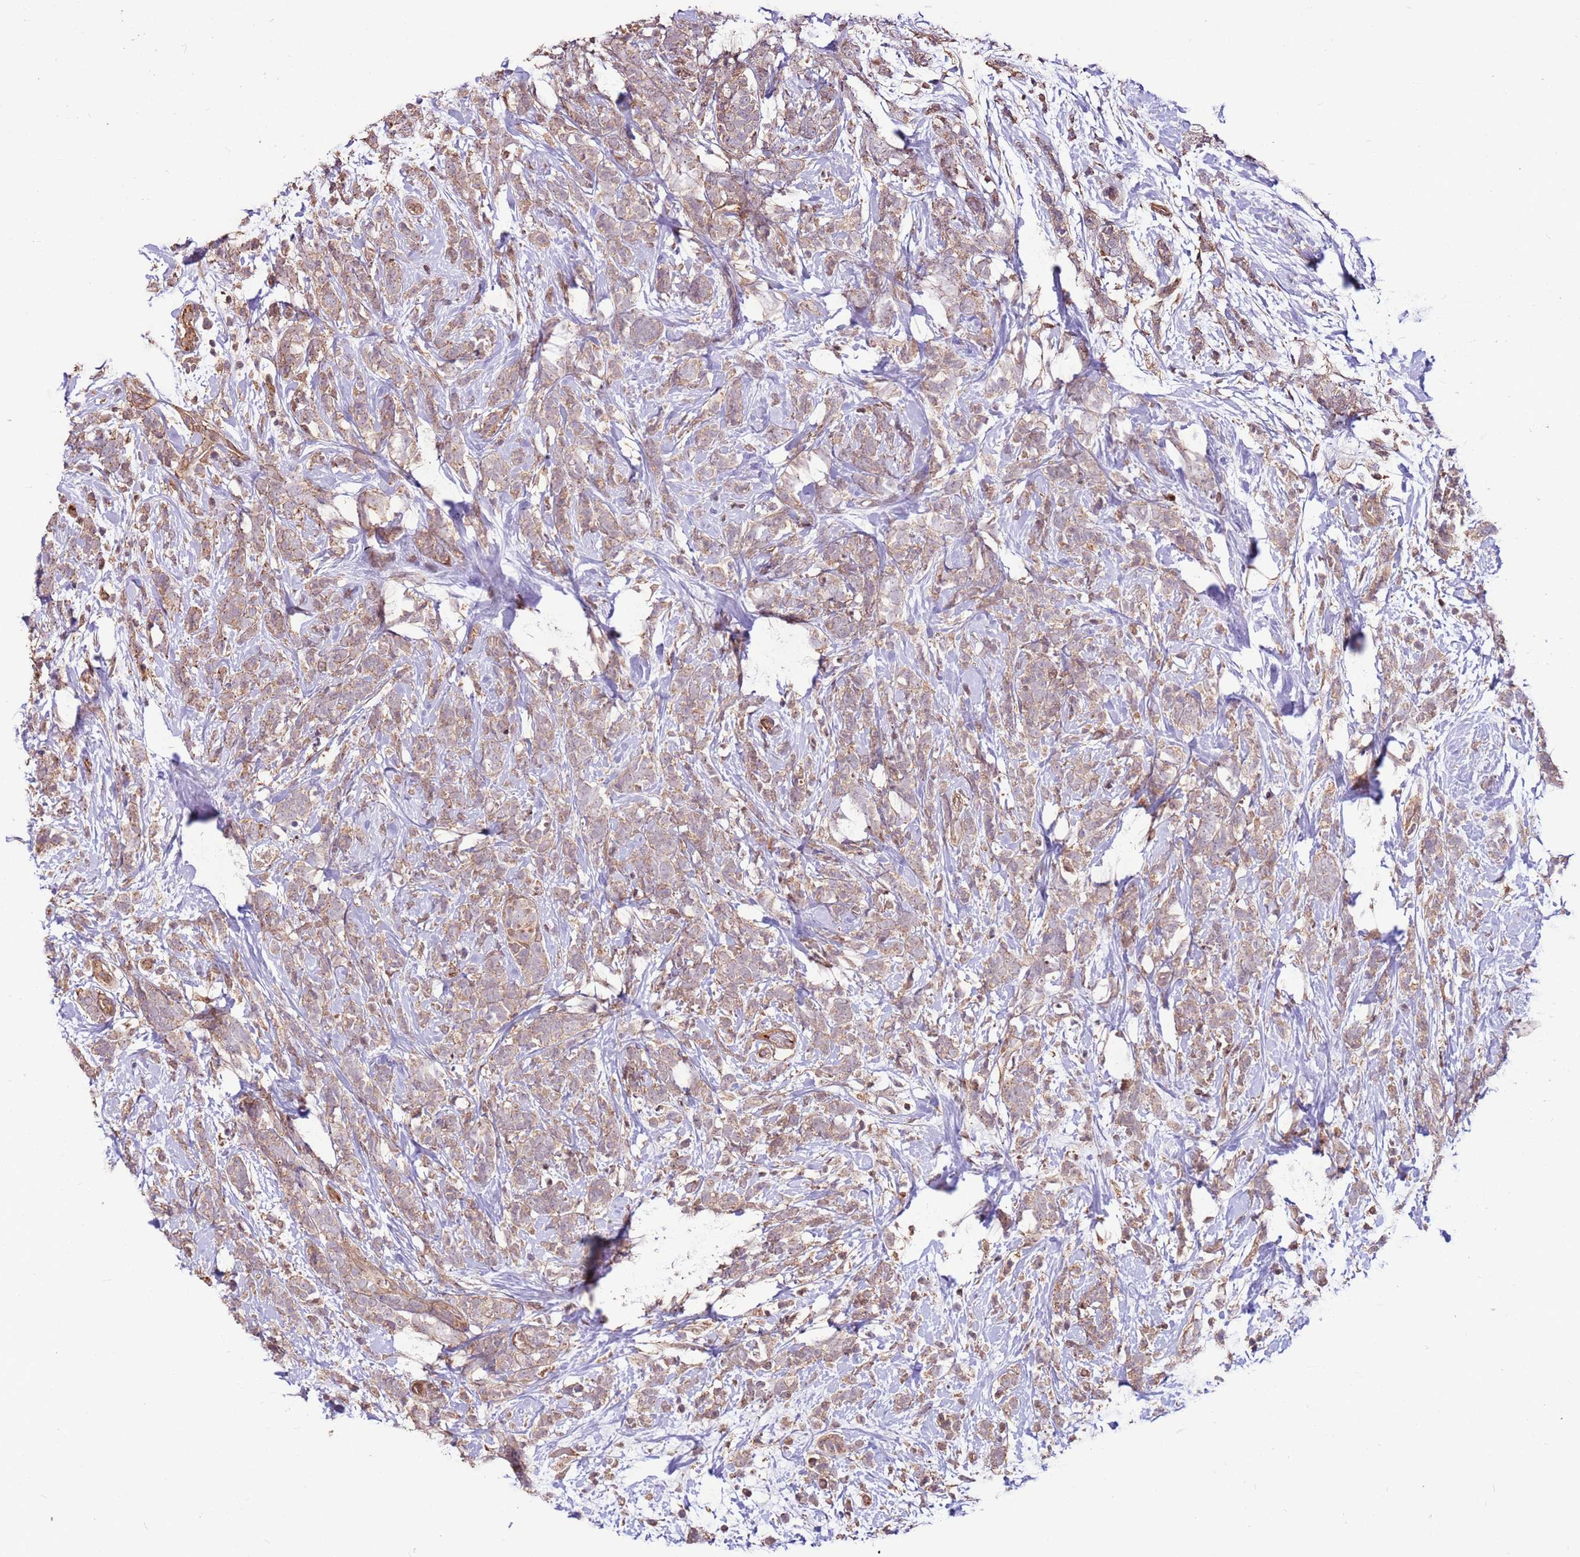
{"staining": {"intensity": "weak", "quantity": ">75%", "location": "cytoplasmic/membranous"}, "tissue": "breast cancer", "cell_type": "Tumor cells", "image_type": "cancer", "snomed": [{"axis": "morphology", "description": "Lobular carcinoma"}, {"axis": "topography", "description": "Breast"}], "caption": "An image showing weak cytoplasmic/membranous positivity in about >75% of tumor cells in breast cancer, as visualized by brown immunohistochemical staining.", "gene": "CCDC112", "patient": {"sex": "female", "age": 58}}